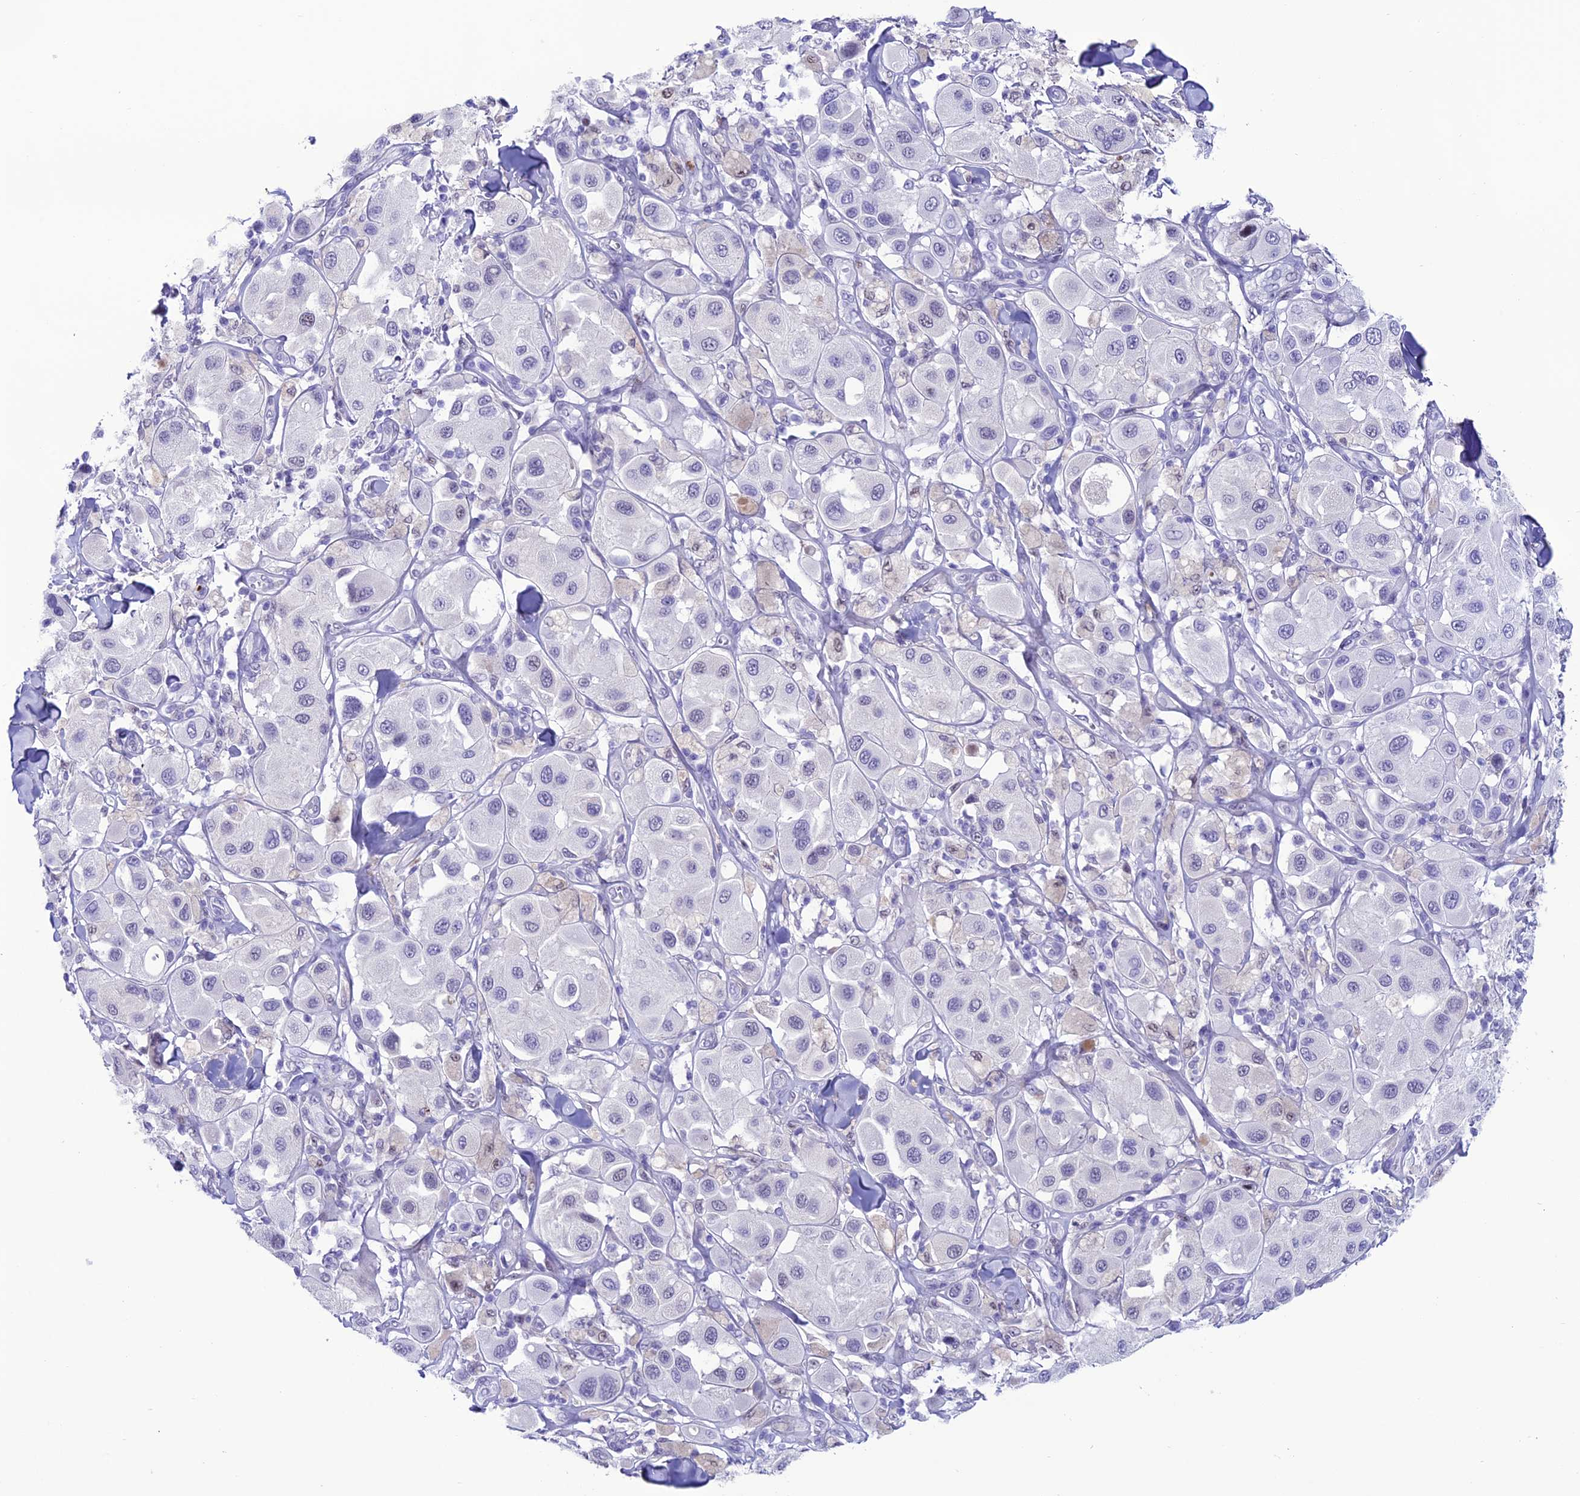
{"staining": {"intensity": "negative", "quantity": "none", "location": "none"}, "tissue": "melanoma", "cell_type": "Tumor cells", "image_type": "cancer", "snomed": [{"axis": "morphology", "description": "Malignant melanoma, Metastatic site"}, {"axis": "topography", "description": "Skin"}], "caption": "Histopathology image shows no protein expression in tumor cells of malignant melanoma (metastatic site) tissue.", "gene": "MFSD2B", "patient": {"sex": "male", "age": 41}}